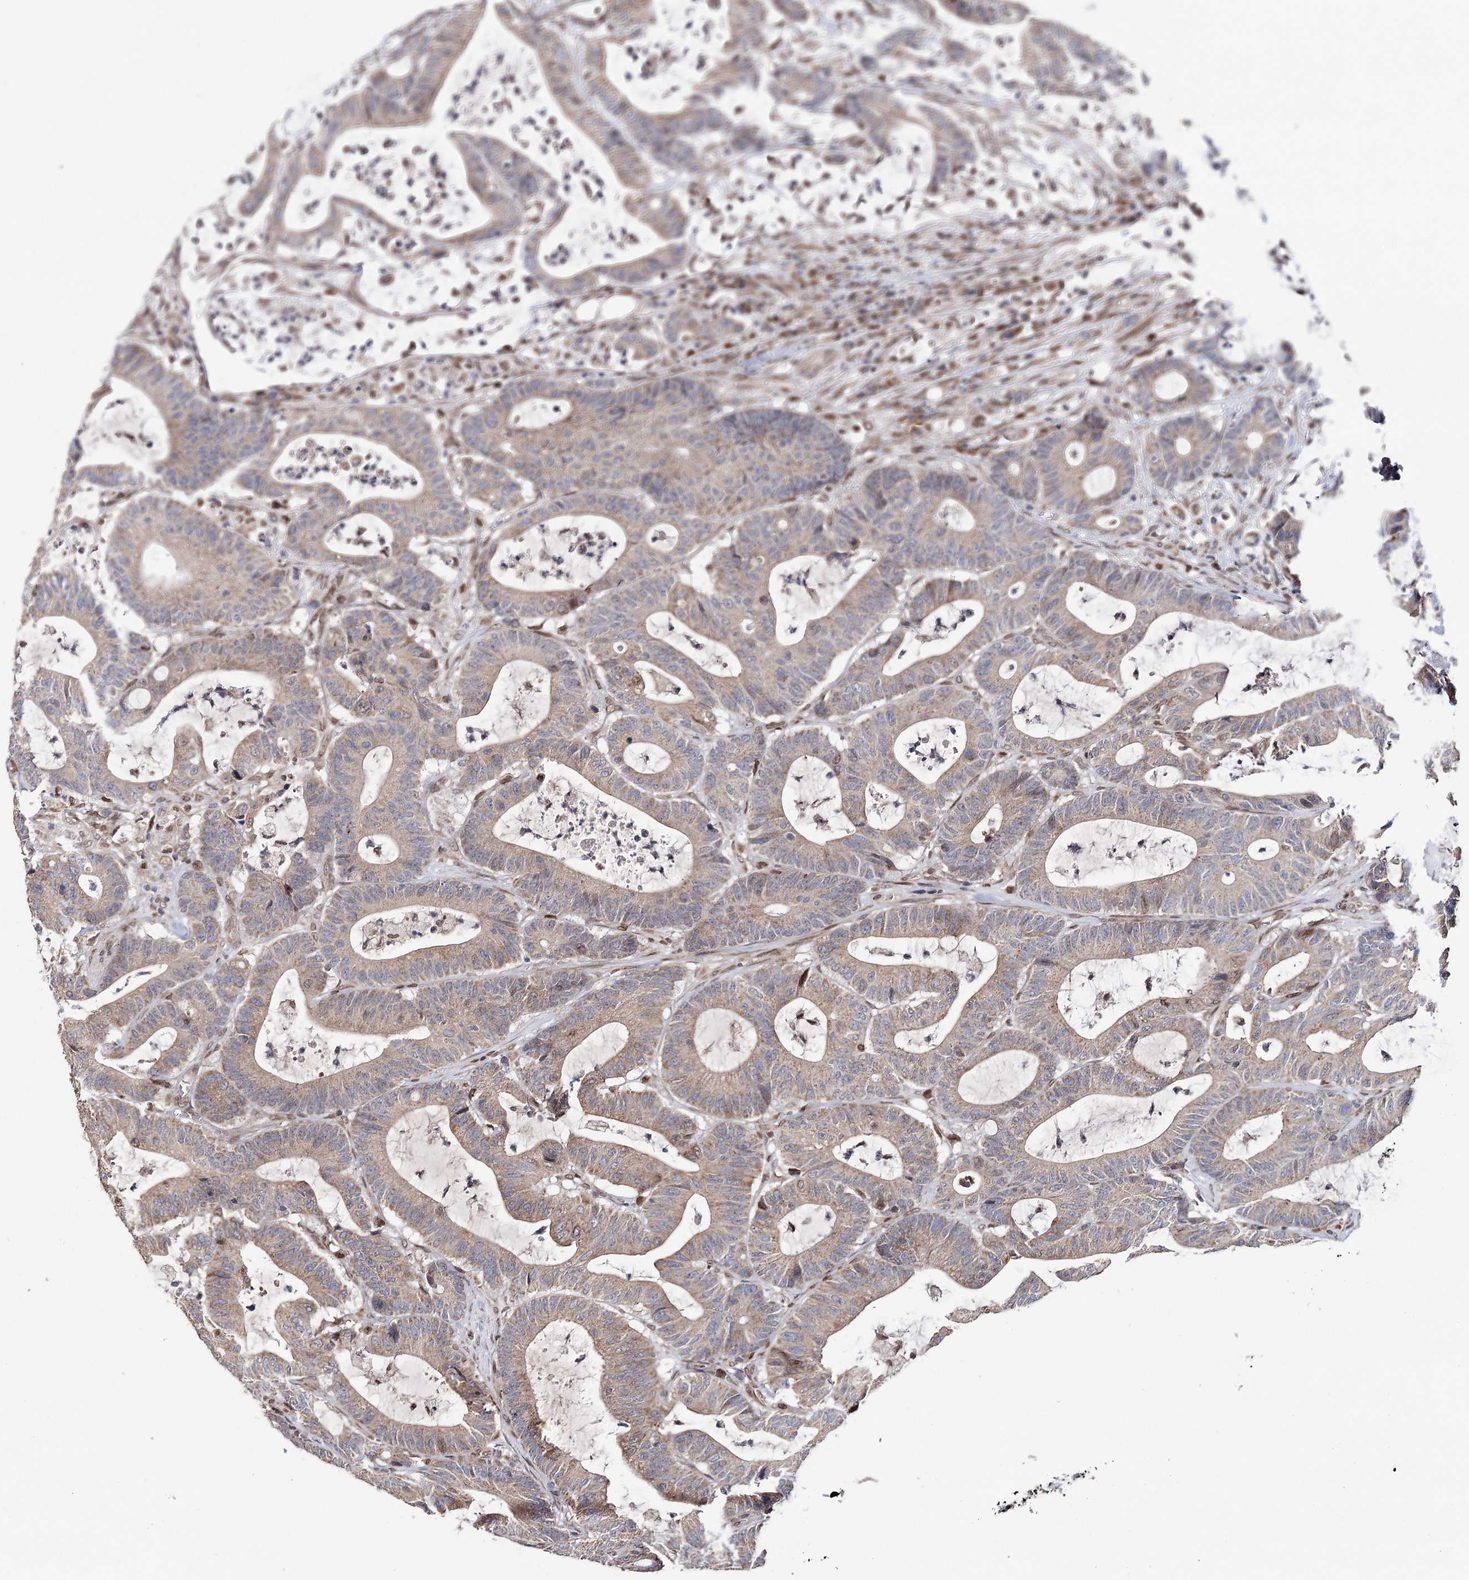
{"staining": {"intensity": "weak", "quantity": ">75%", "location": "cytoplasmic/membranous"}, "tissue": "colorectal cancer", "cell_type": "Tumor cells", "image_type": "cancer", "snomed": [{"axis": "morphology", "description": "Adenocarcinoma, NOS"}, {"axis": "topography", "description": "Colon"}], "caption": "Immunohistochemical staining of human colorectal cancer (adenocarcinoma) shows weak cytoplasmic/membranous protein staining in about >75% of tumor cells. The protein of interest is shown in brown color, while the nuclei are stained blue.", "gene": "CFAP46", "patient": {"sex": "female", "age": 84}}